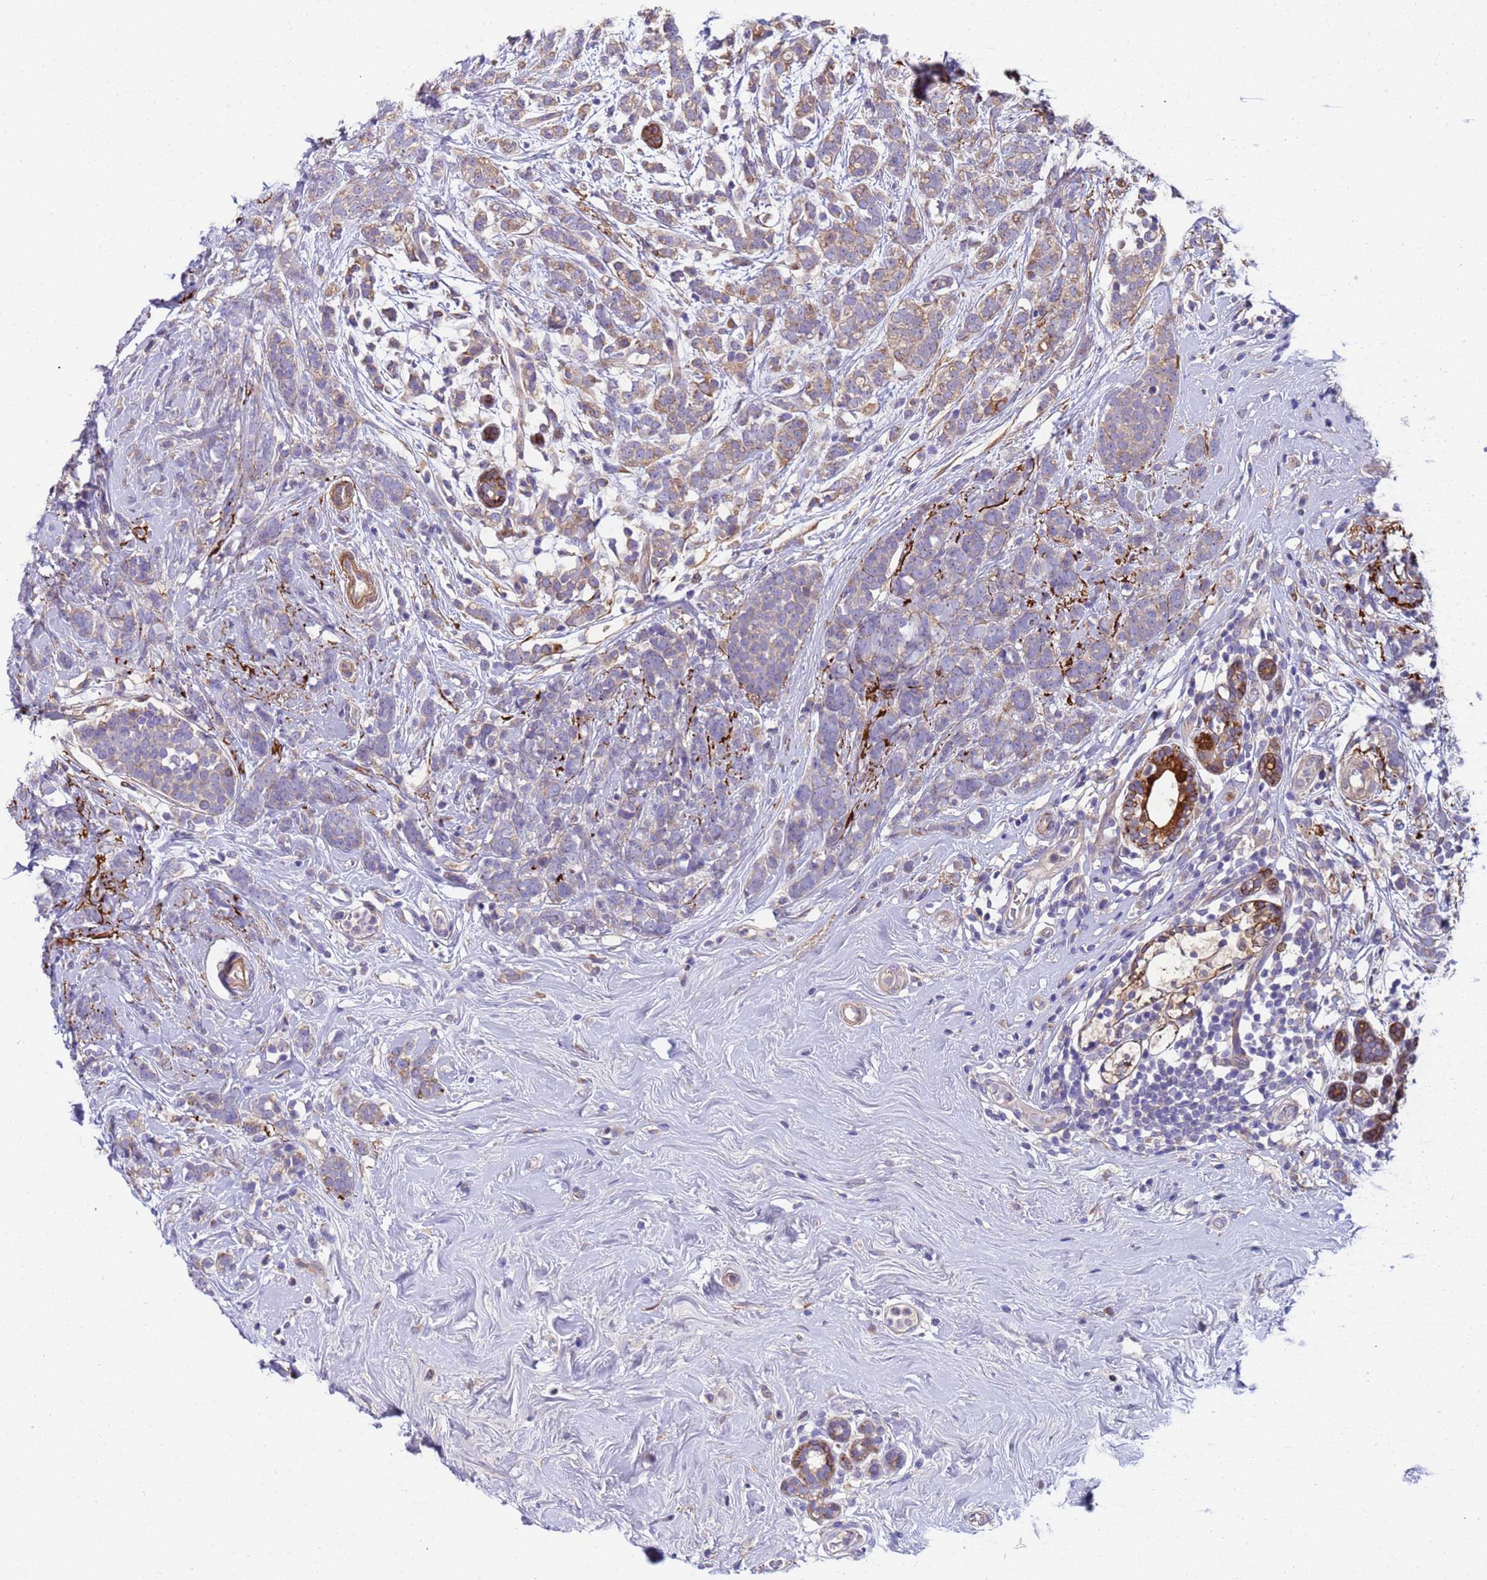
{"staining": {"intensity": "weak", "quantity": "<25%", "location": "cytoplasmic/membranous"}, "tissue": "breast cancer", "cell_type": "Tumor cells", "image_type": "cancer", "snomed": [{"axis": "morphology", "description": "Lobular carcinoma"}, {"axis": "topography", "description": "Breast"}], "caption": "Tumor cells show no significant staining in breast cancer.", "gene": "PAQR7", "patient": {"sex": "female", "age": 58}}